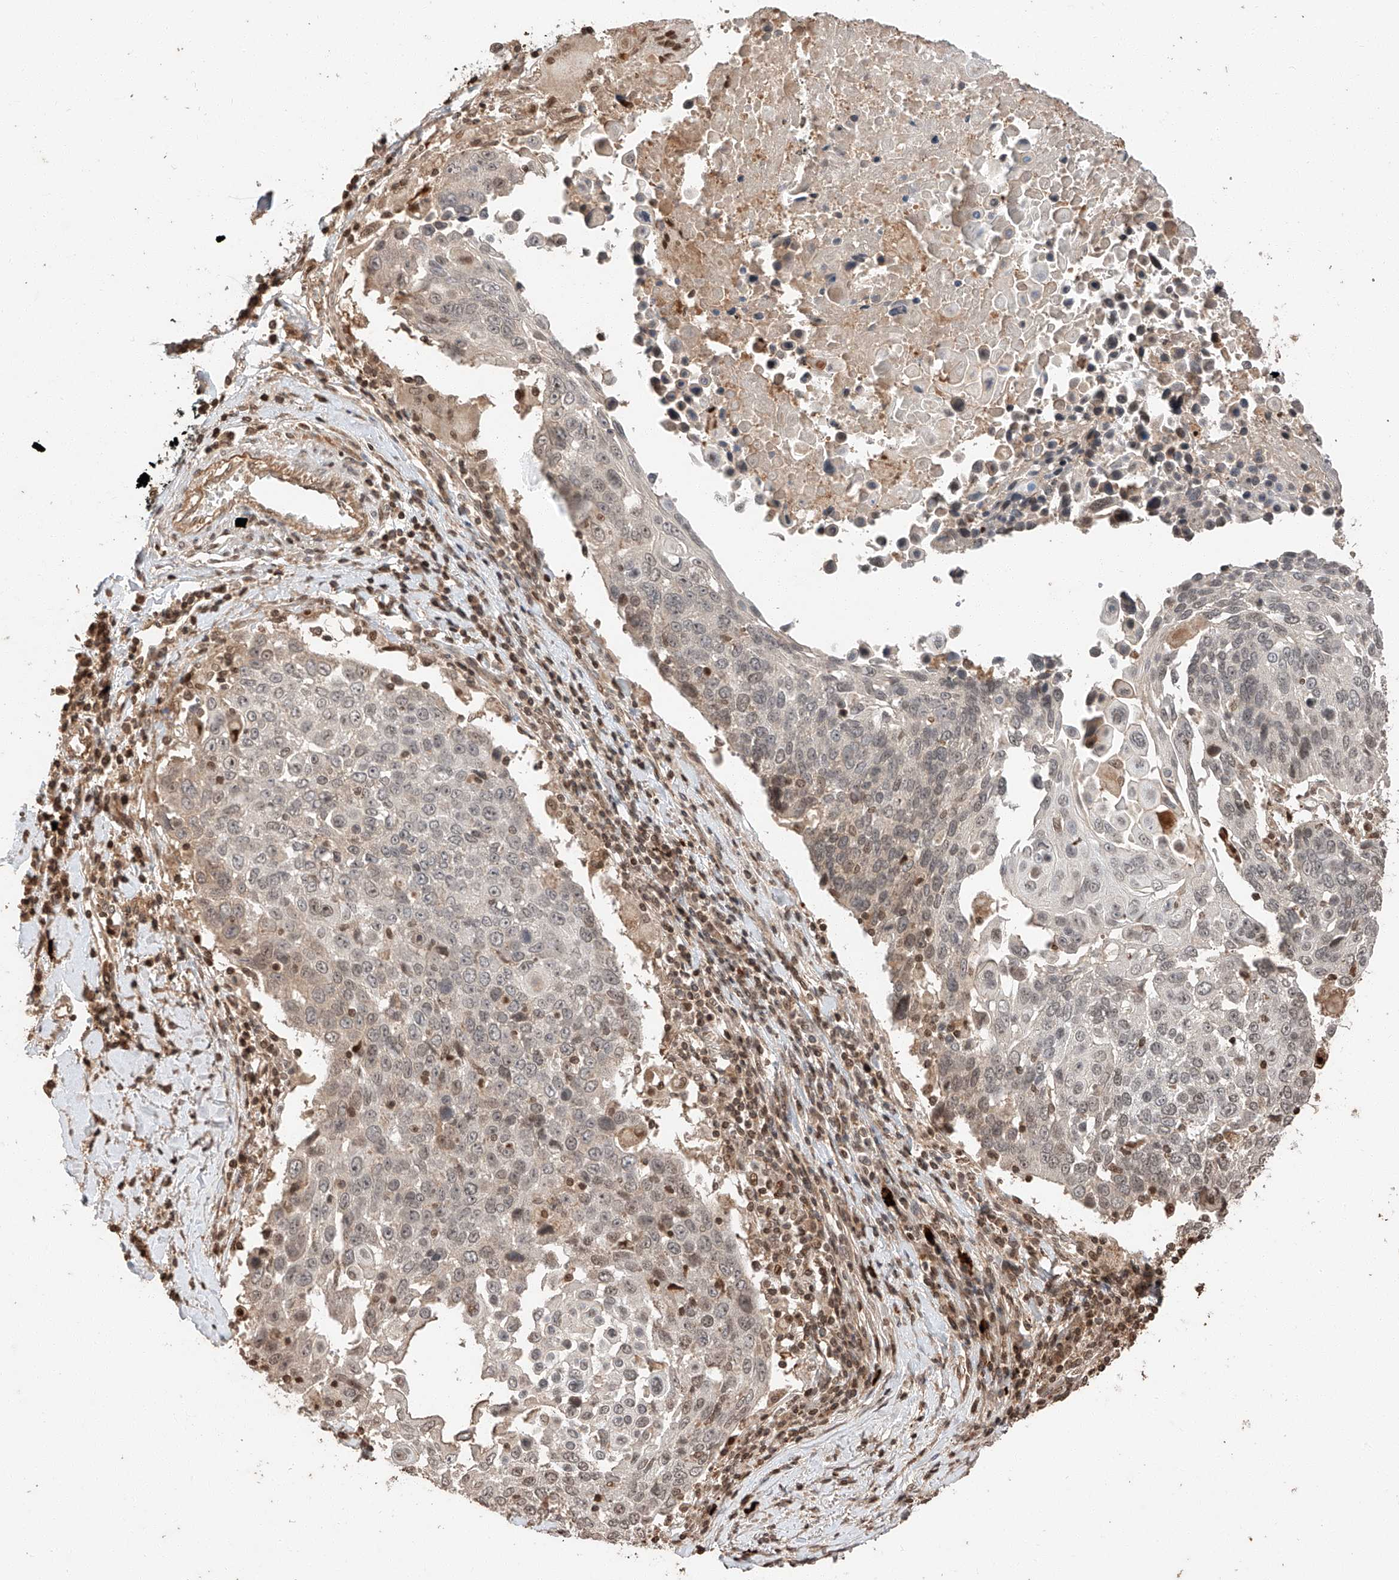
{"staining": {"intensity": "weak", "quantity": "<25%", "location": "cytoplasmic/membranous,nuclear"}, "tissue": "lung cancer", "cell_type": "Tumor cells", "image_type": "cancer", "snomed": [{"axis": "morphology", "description": "Squamous cell carcinoma, NOS"}, {"axis": "topography", "description": "Lung"}], "caption": "Squamous cell carcinoma (lung) was stained to show a protein in brown. There is no significant positivity in tumor cells.", "gene": "ARHGAP33", "patient": {"sex": "male", "age": 66}}